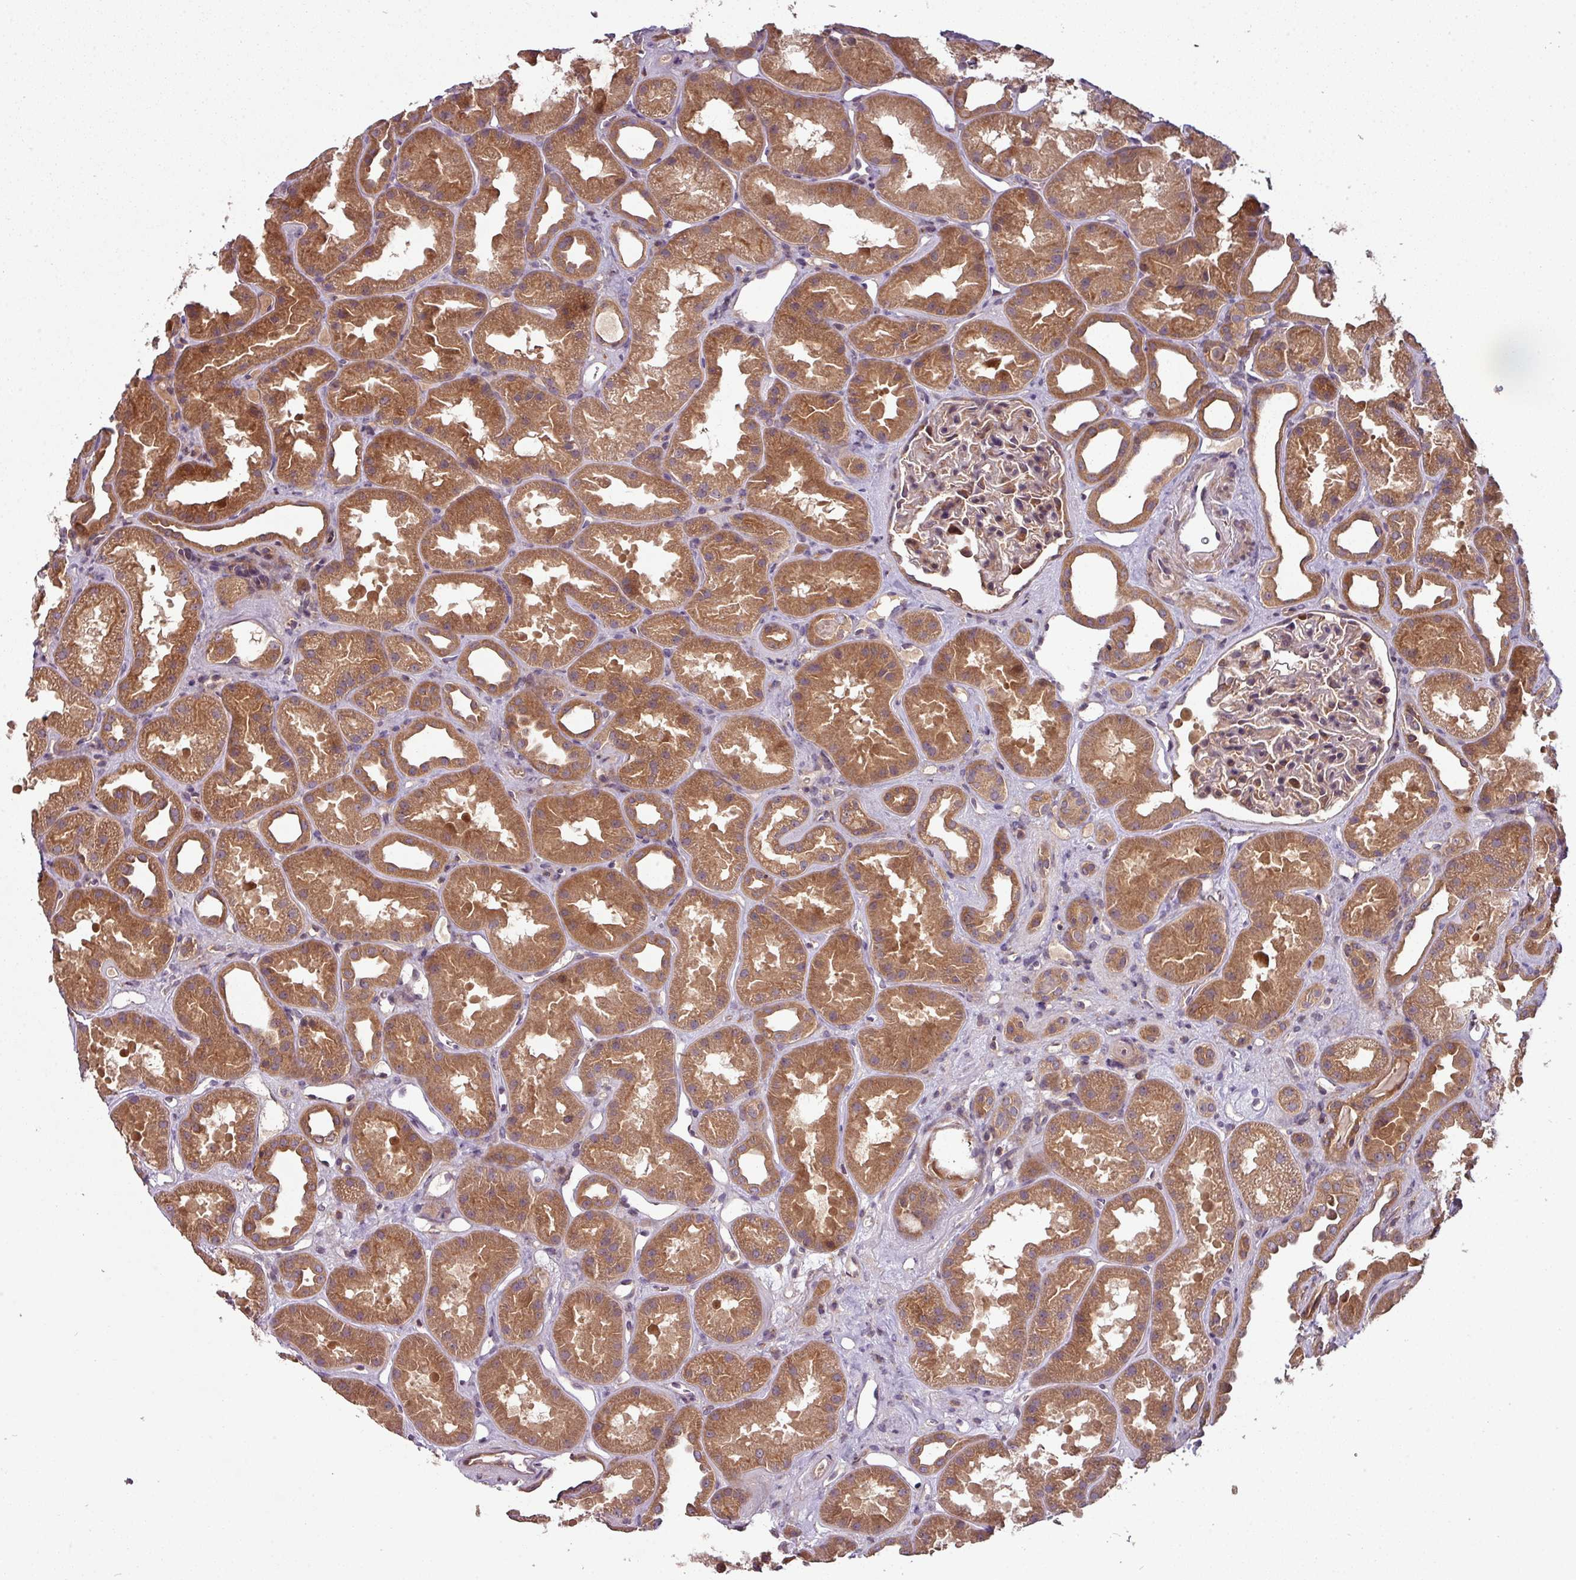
{"staining": {"intensity": "weak", "quantity": ">75%", "location": "cytoplasmic/membranous"}, "tissue": "kidney", "cell_type": "Cells in glomeruli", "image_type": "normal", "snomed": [{"axis": "morphology", "description": "Normal tissue, NOS"}, {"axis": "topography", "description": "Kidney"}], "caption": "The image shows a brown stain indicating the presence of a protein in the cytoplasmic/membranous of cells in glomeruli in kidney.", "gene": "GSKIP", "patient": {"sex": "male", "age": 61}}